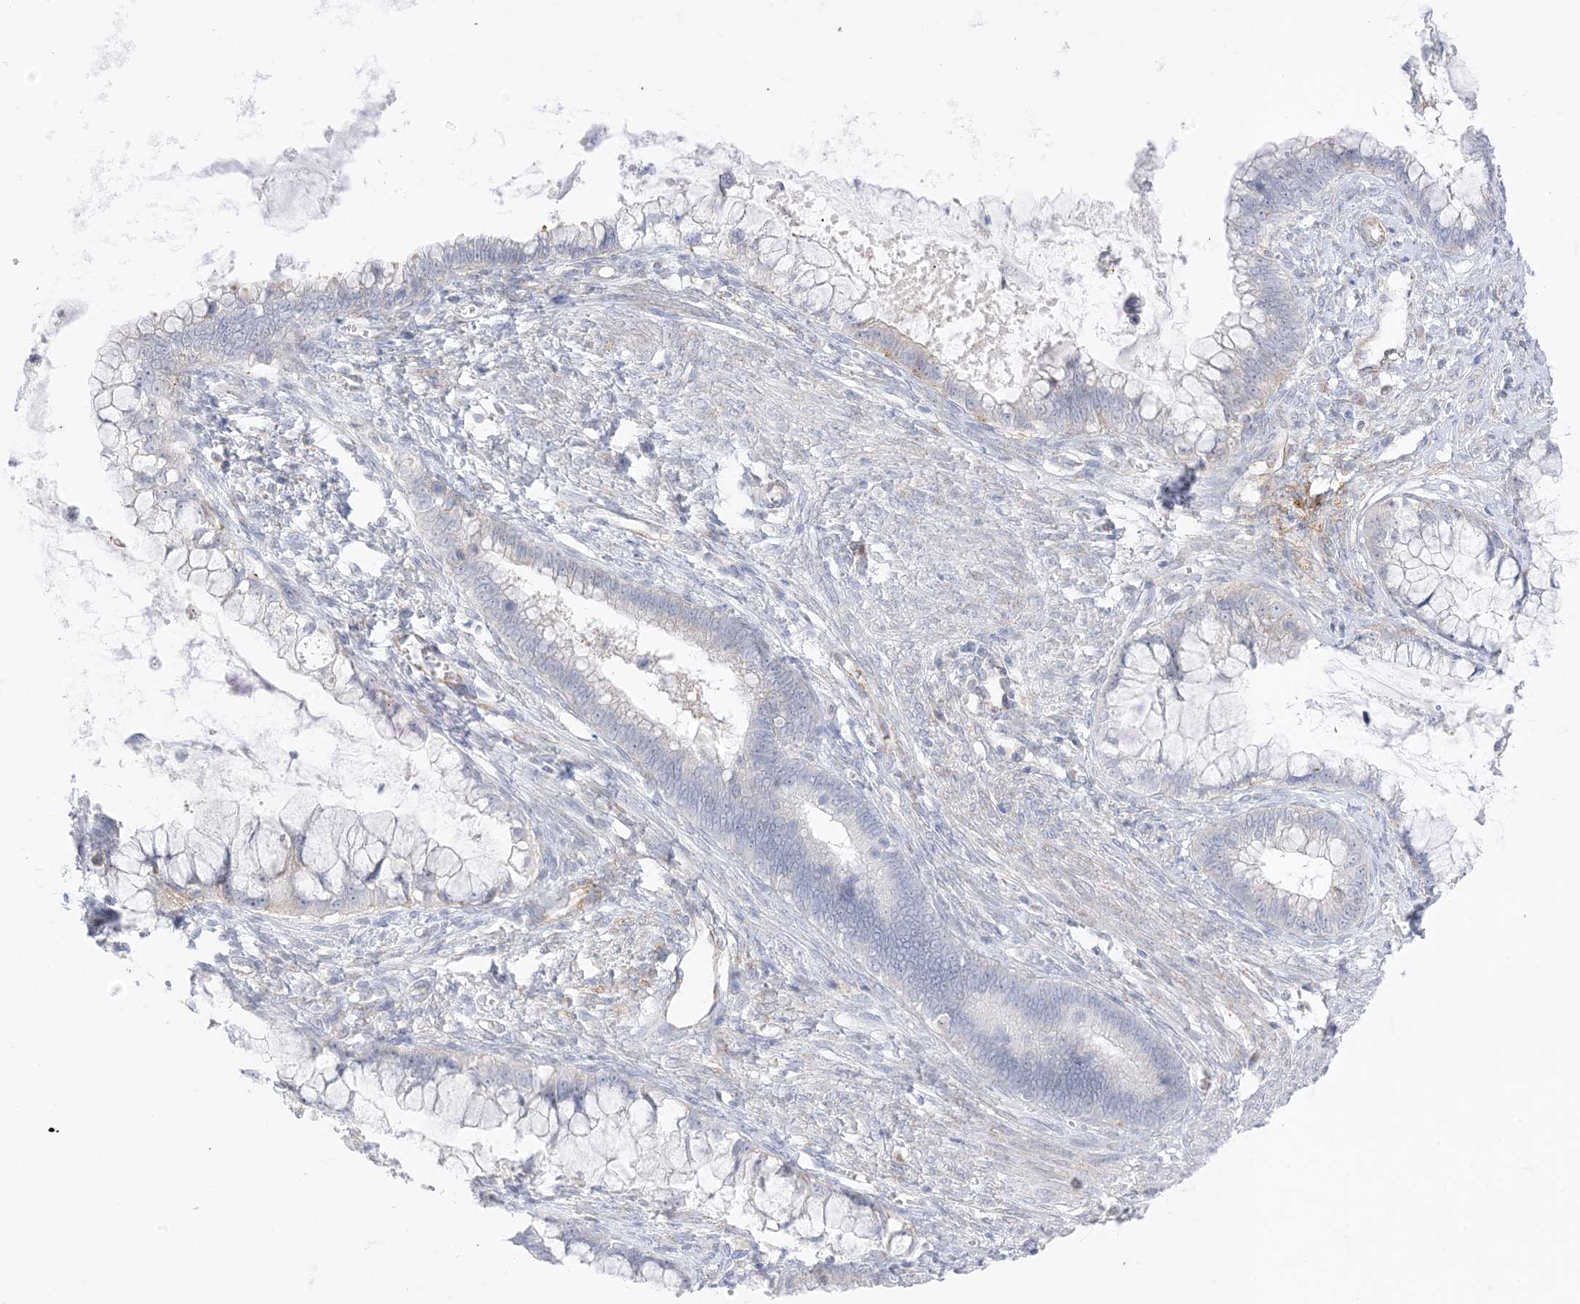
{"staining": {"intensity": "negative", "quantity": "none", "location": "none"}, "tissue": "cervical cancer", "cell_type": "Tumor cells", "image_type": "cancer", "snomed": [{"axis": "morphology", "description": "Adenocarcinoma, NOS"}, {"axis": "topography", "description": "Cervix"}], "caption": "This is an IHC photomicrograph of human cervical cancer. There is no staining in tumor cells.", "gene": "RAC1", "patient": {"sex": "female", "age": 44}}